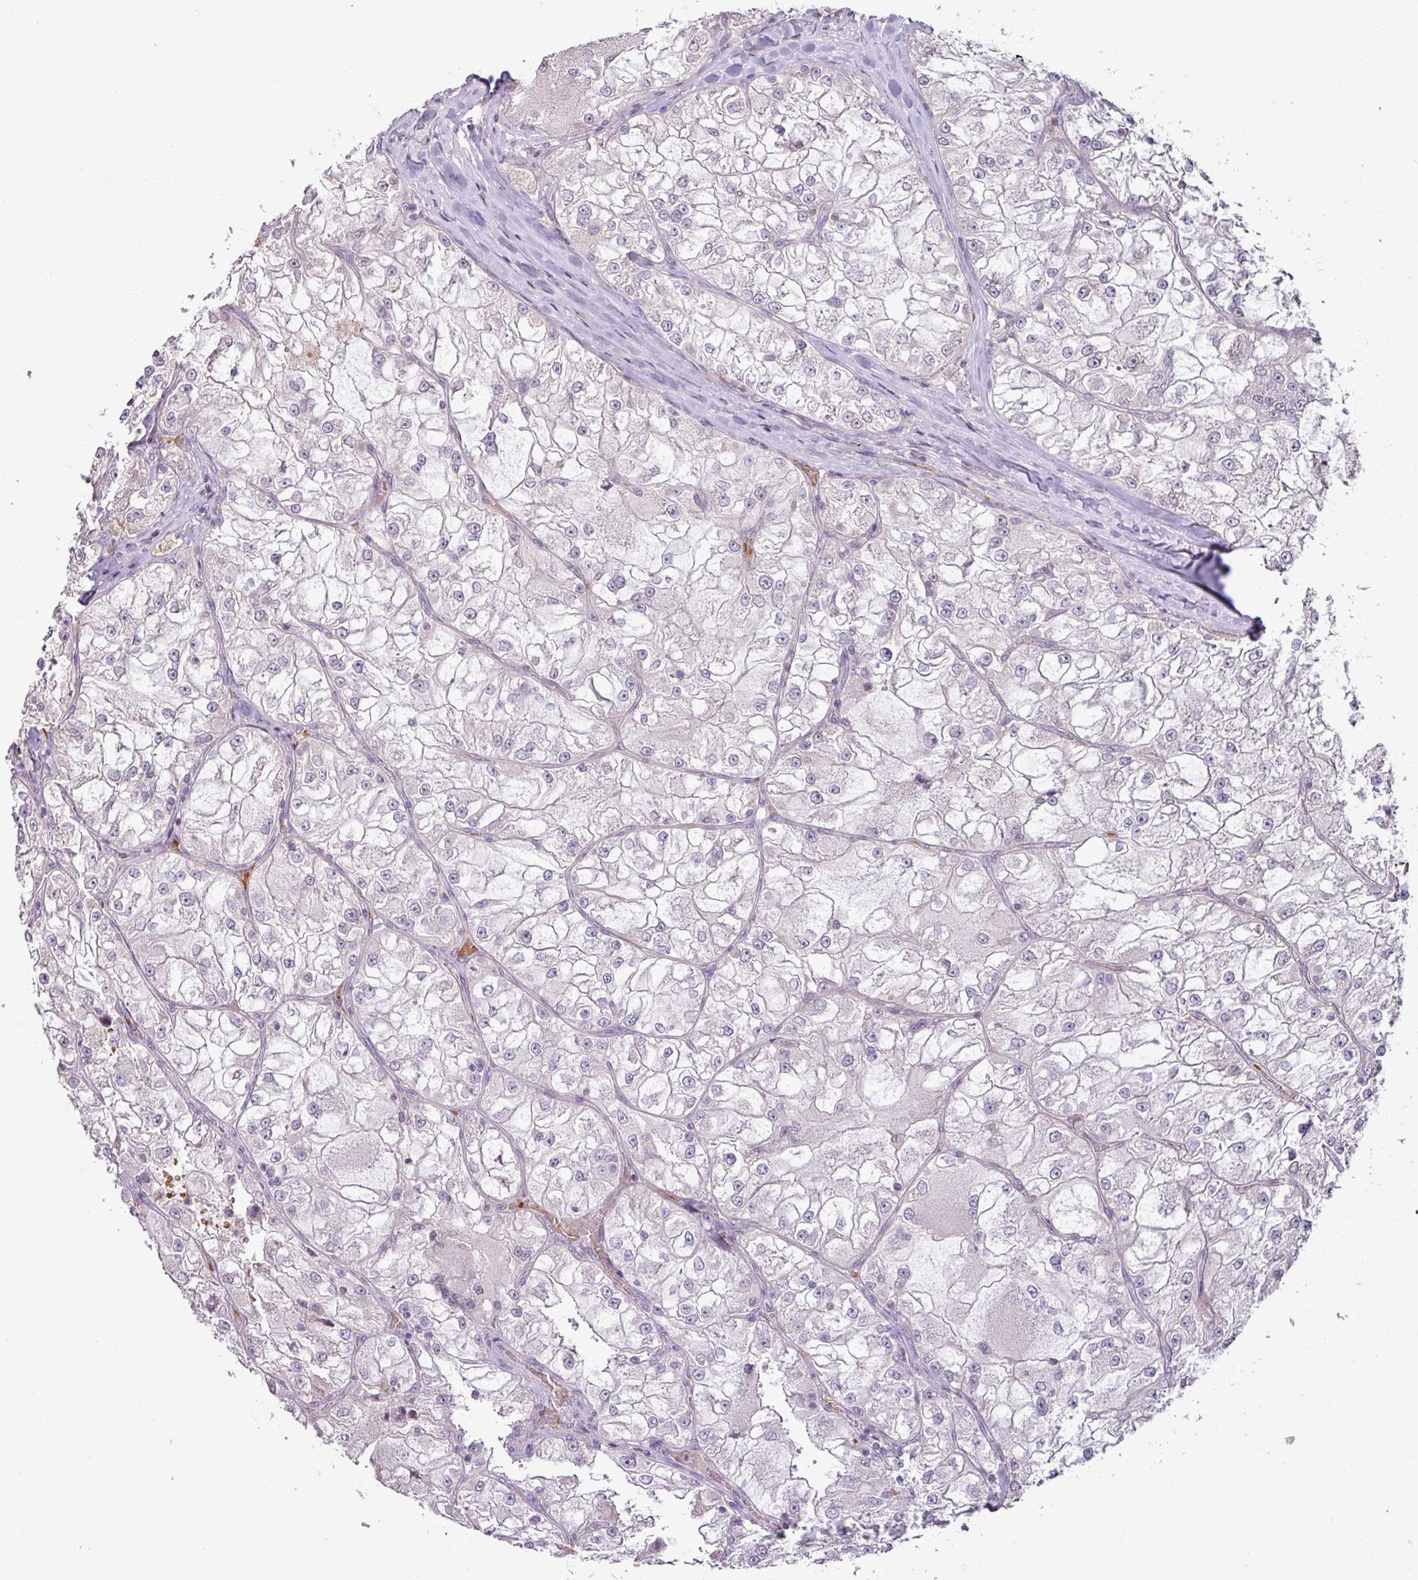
{"staining": {"intensity": "negative", "quantity": "none", "location": "none"}, "tissue": "renal cancer", "cell_type": "Tumor cells", "image_type": "cancer", "snomed": [{"axis": "morphology", "description": "Adenocarcinoma, NOS"}, {"axis": "topography", "description": "Kidney"}], "caption": "Tumor cells show no significant expression in renal adenocarcinoma.", "gene": "SLC5A10", "patient": {"sex": "female", "age": 72}}